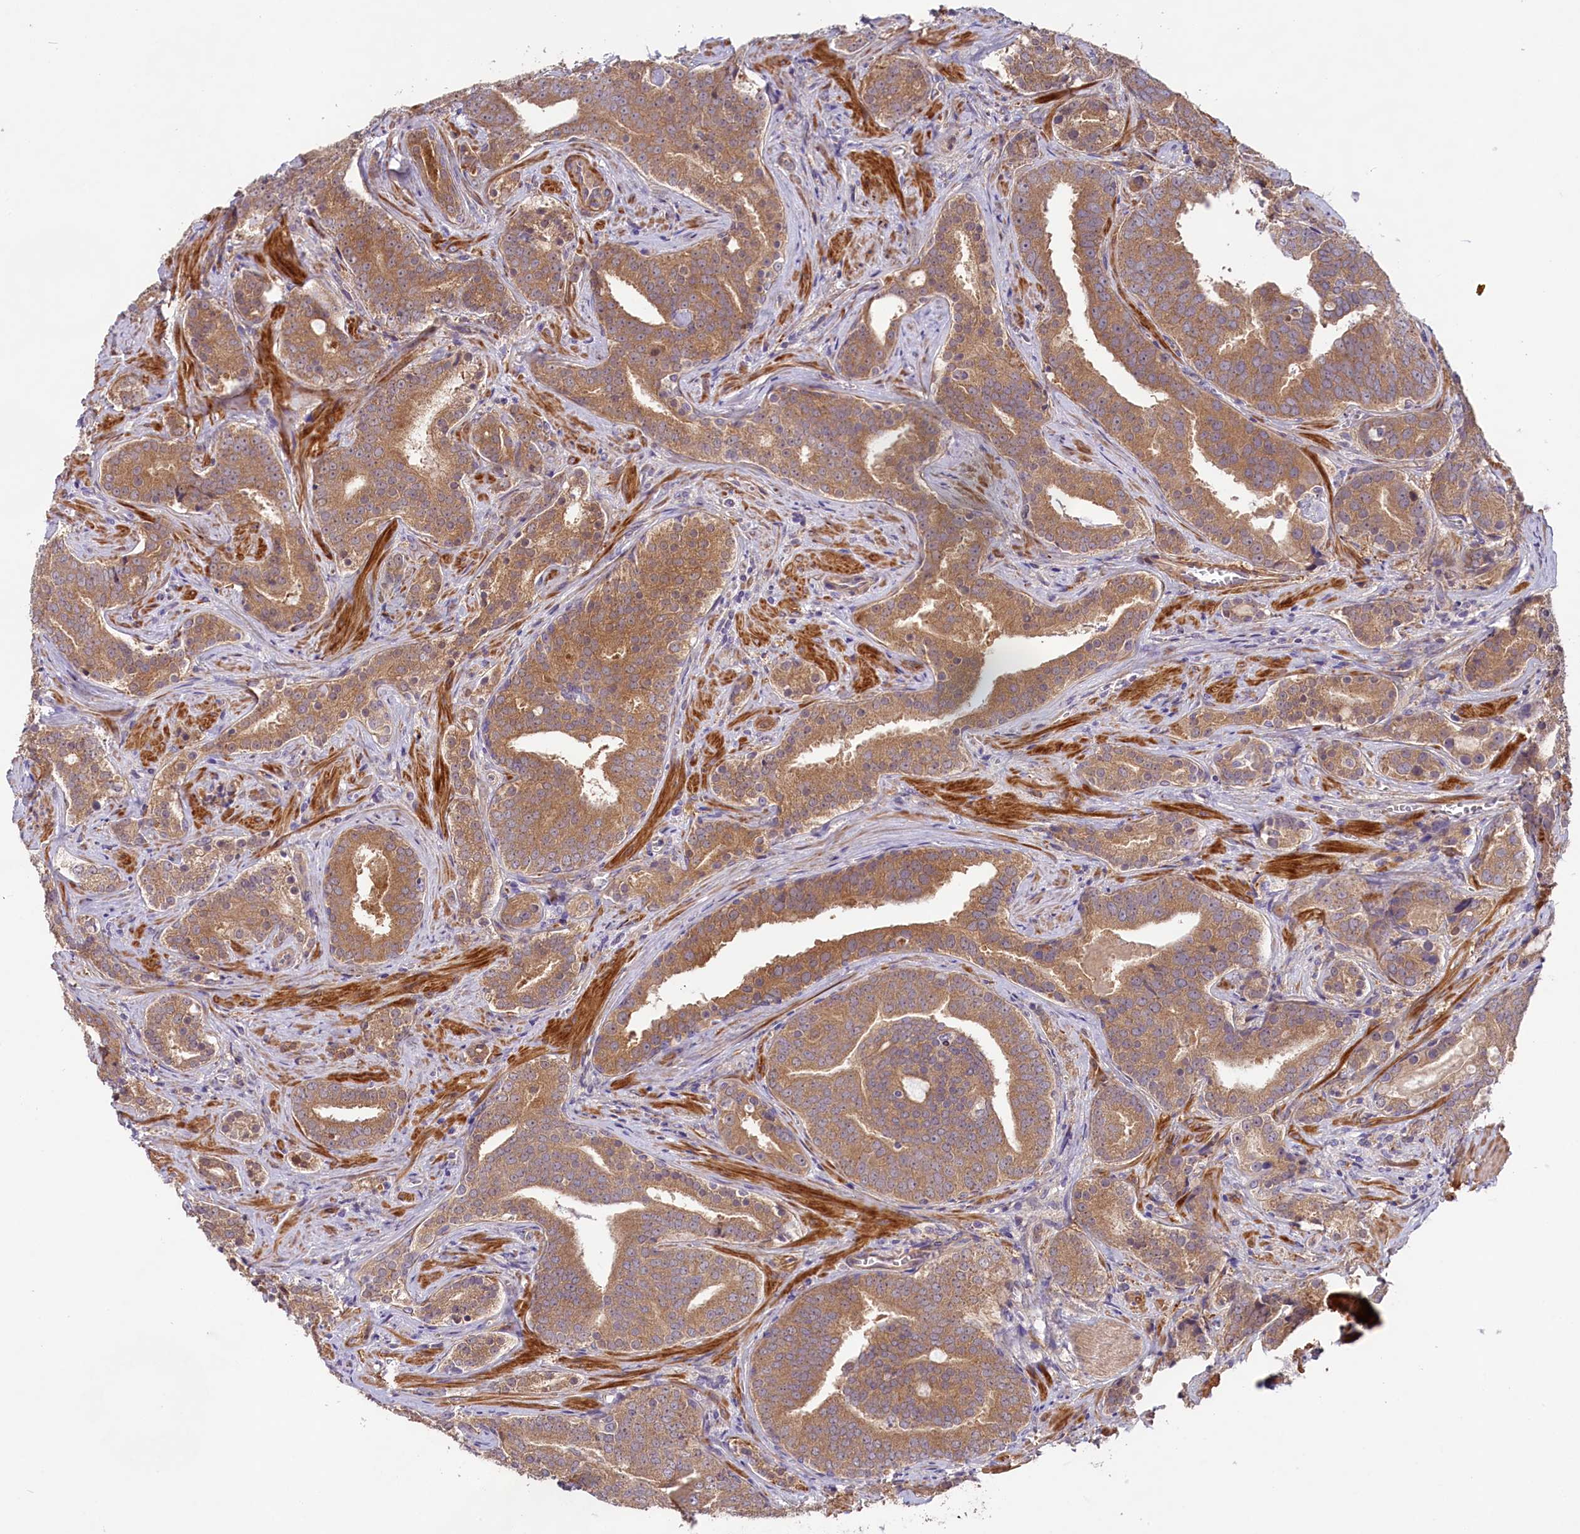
{"staining": {"intensity": "moderate", "quantity": ">75%", "location": "cytoplasmic/membranous"}, "tissue": "prostate cancer", "cell_type": "Tumor cells", "image_type": "cancer", "snomed": [{"axis": "morphology", "description": "Adenocarcinoma, High grade"}, {"axis": "topography", "description": "Prostate"}], "caption": "This image displays immunohistochemistry (IHC) staining of human prostate cancer (high-grade adenocarcinoma), with medium moderate cytoplasmic/membranous positivity in approximately >75% of tumor cells.", "gene": "COG8", "patient": {"sex": "male", "age": 55}}